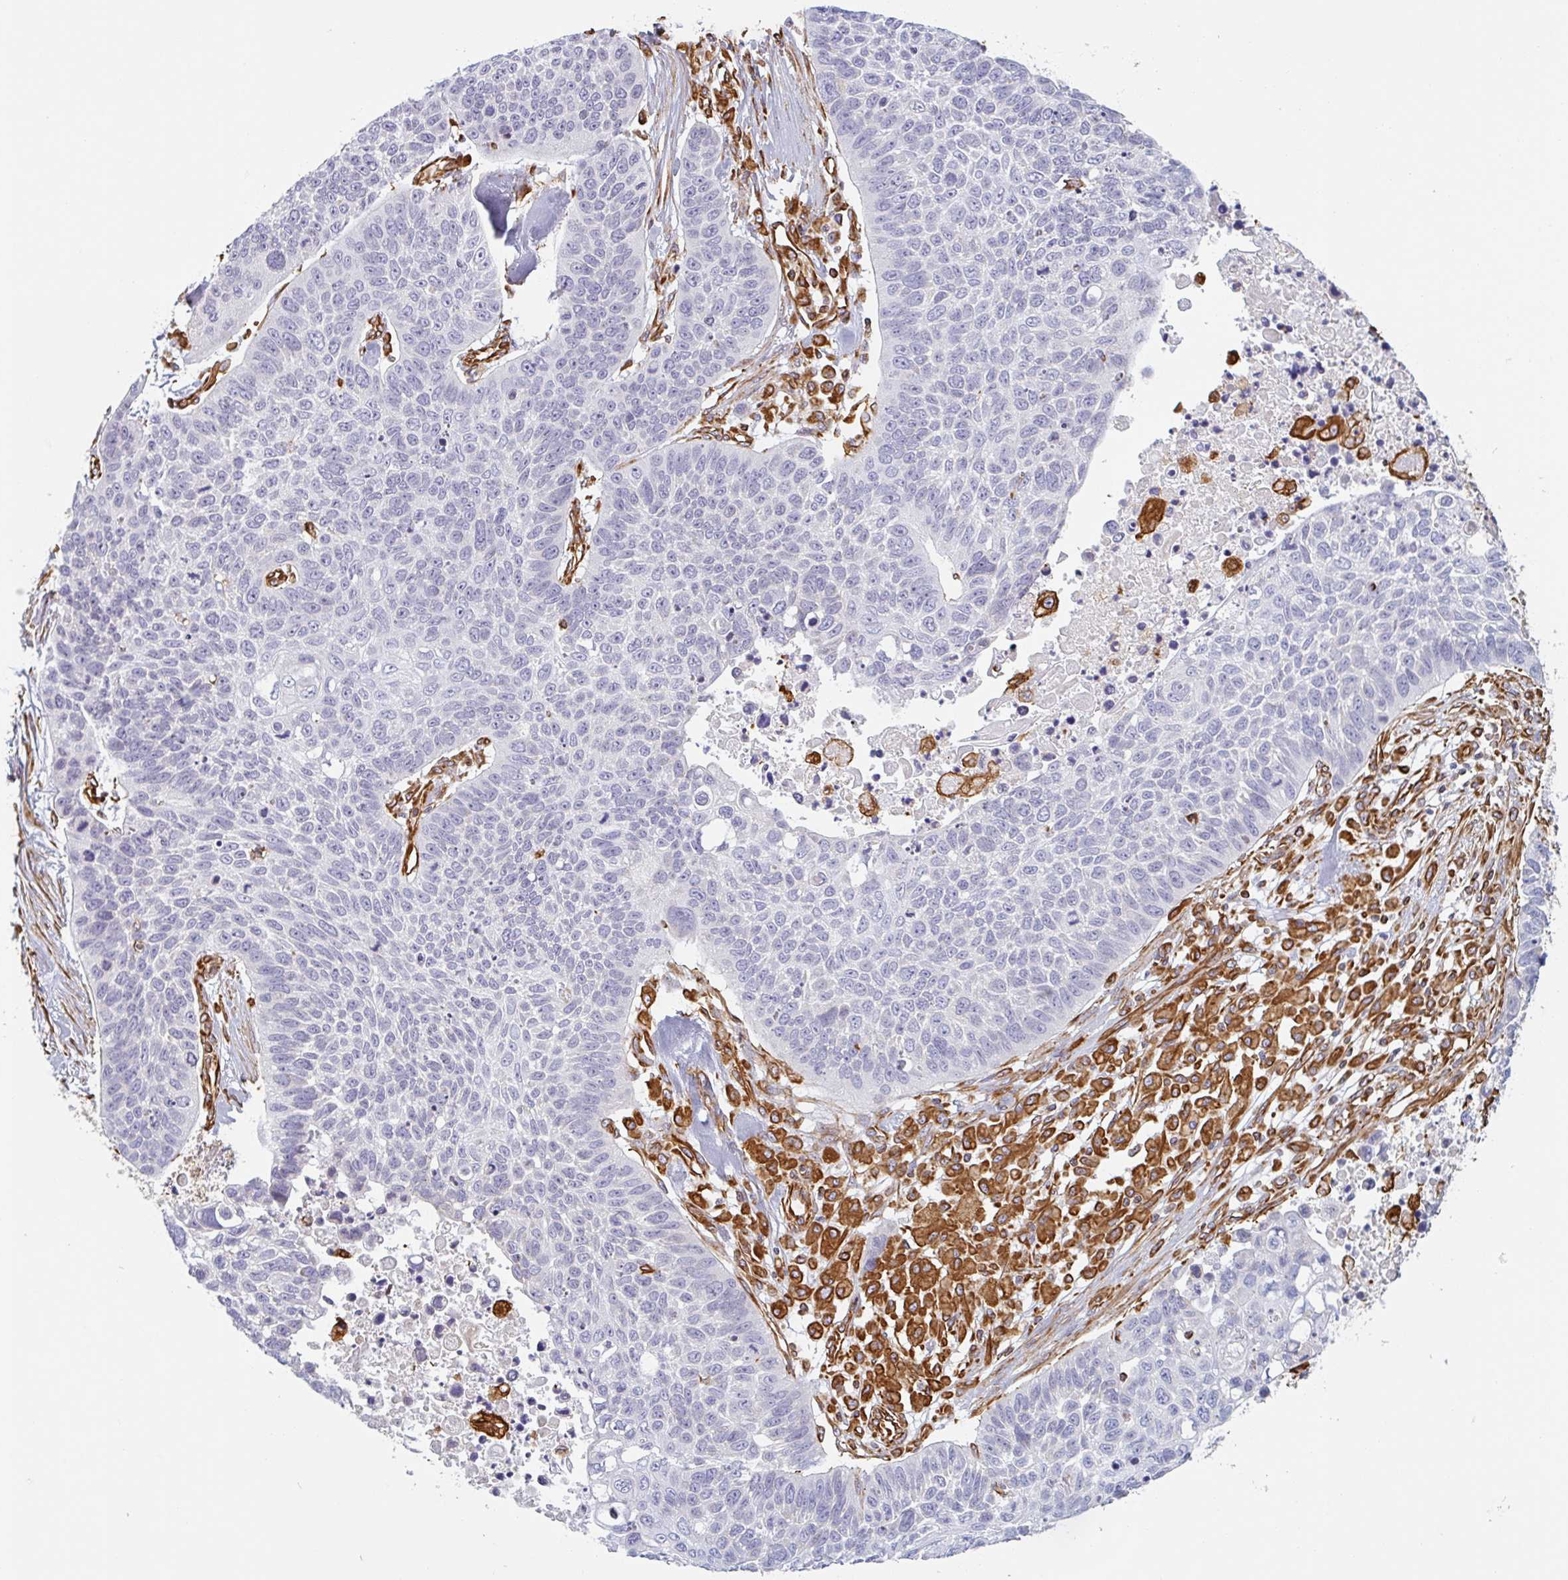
{"staining": {"intensity": "negative", "quantity": "none", "location": "none"}, "tissue": "lung cancer", "cell_type": "Tumor cells", "image_type": "cancer", "snomed": [{"axis": "morphology", "description": "Squamous cell carcinoma, NOS"}, {"axis": "topography", "description": "Lung"}], "caption": "IHC of human lung squamous cell carcinoma reveals no positivity in tumor cells.", "gene": "PPFIA1", "patient": {"sex": "male", "age": 62}}